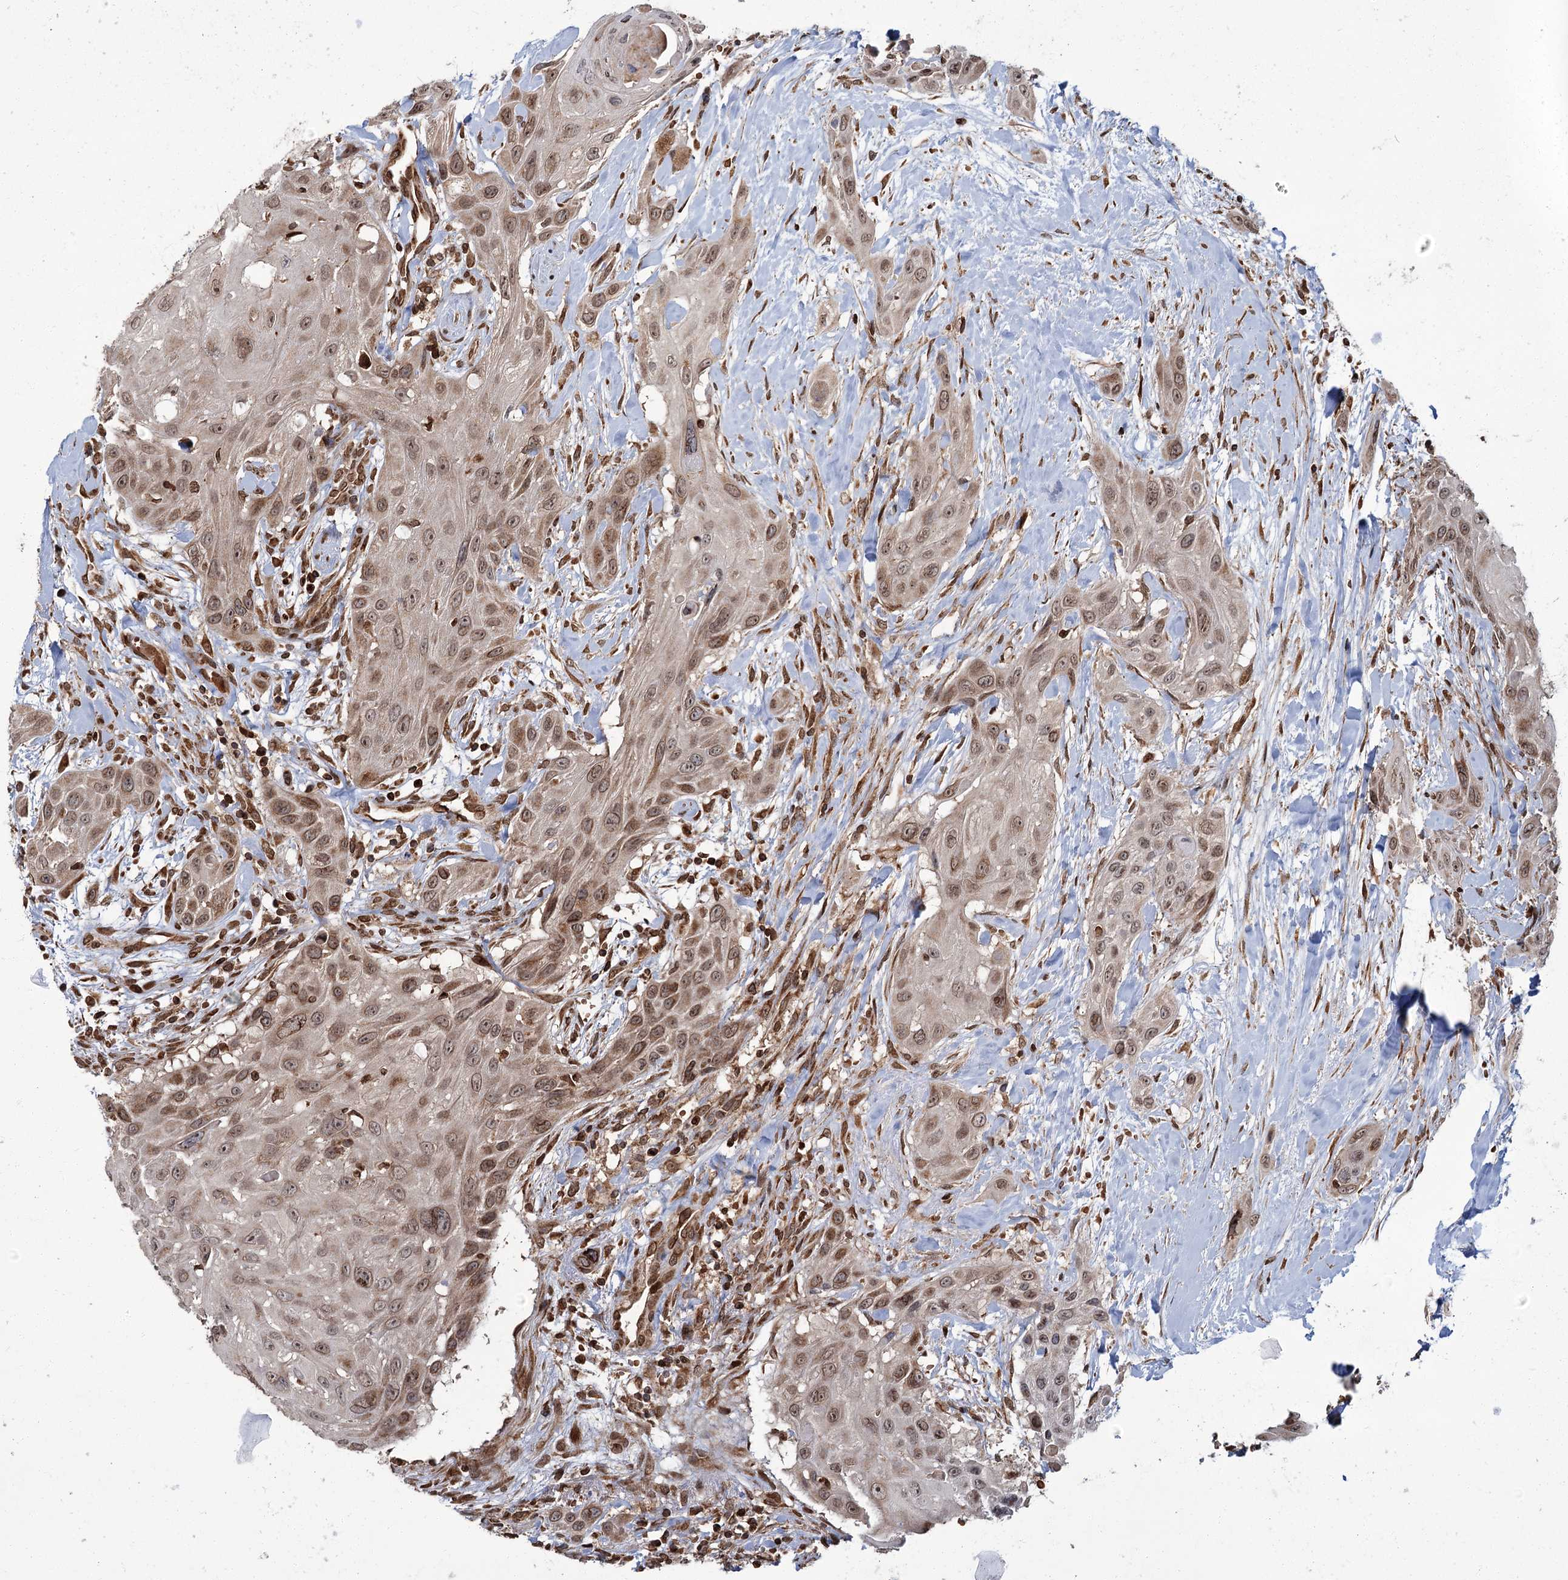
{"staining": {"intensity": "moderate", "quantity": ">75%", "location": "cytoplasmic/membranous,nuclear"}, "tissue": "head and neck cancer", "cell_type": "Tumor cells", "image_type": "cancer", "snomed": [{"axis": "morphology", "description": "Squamous cell carcinoma, NOS"}, {"axis": "topography", "description": "Head-Neck"}], "caption": "The immunohistochemical stain shows moderate cytoplasmic/membranous and nuclear positivity in tumor cells of squamous cell carcinoma (head and neck) tissue. (DAB (3,3'-diaminobenzidine) = brown stain, brightfield microscopy at high magnification).", "gene": "CFAP46", "patient": {"sex": "male", "age": 81}}